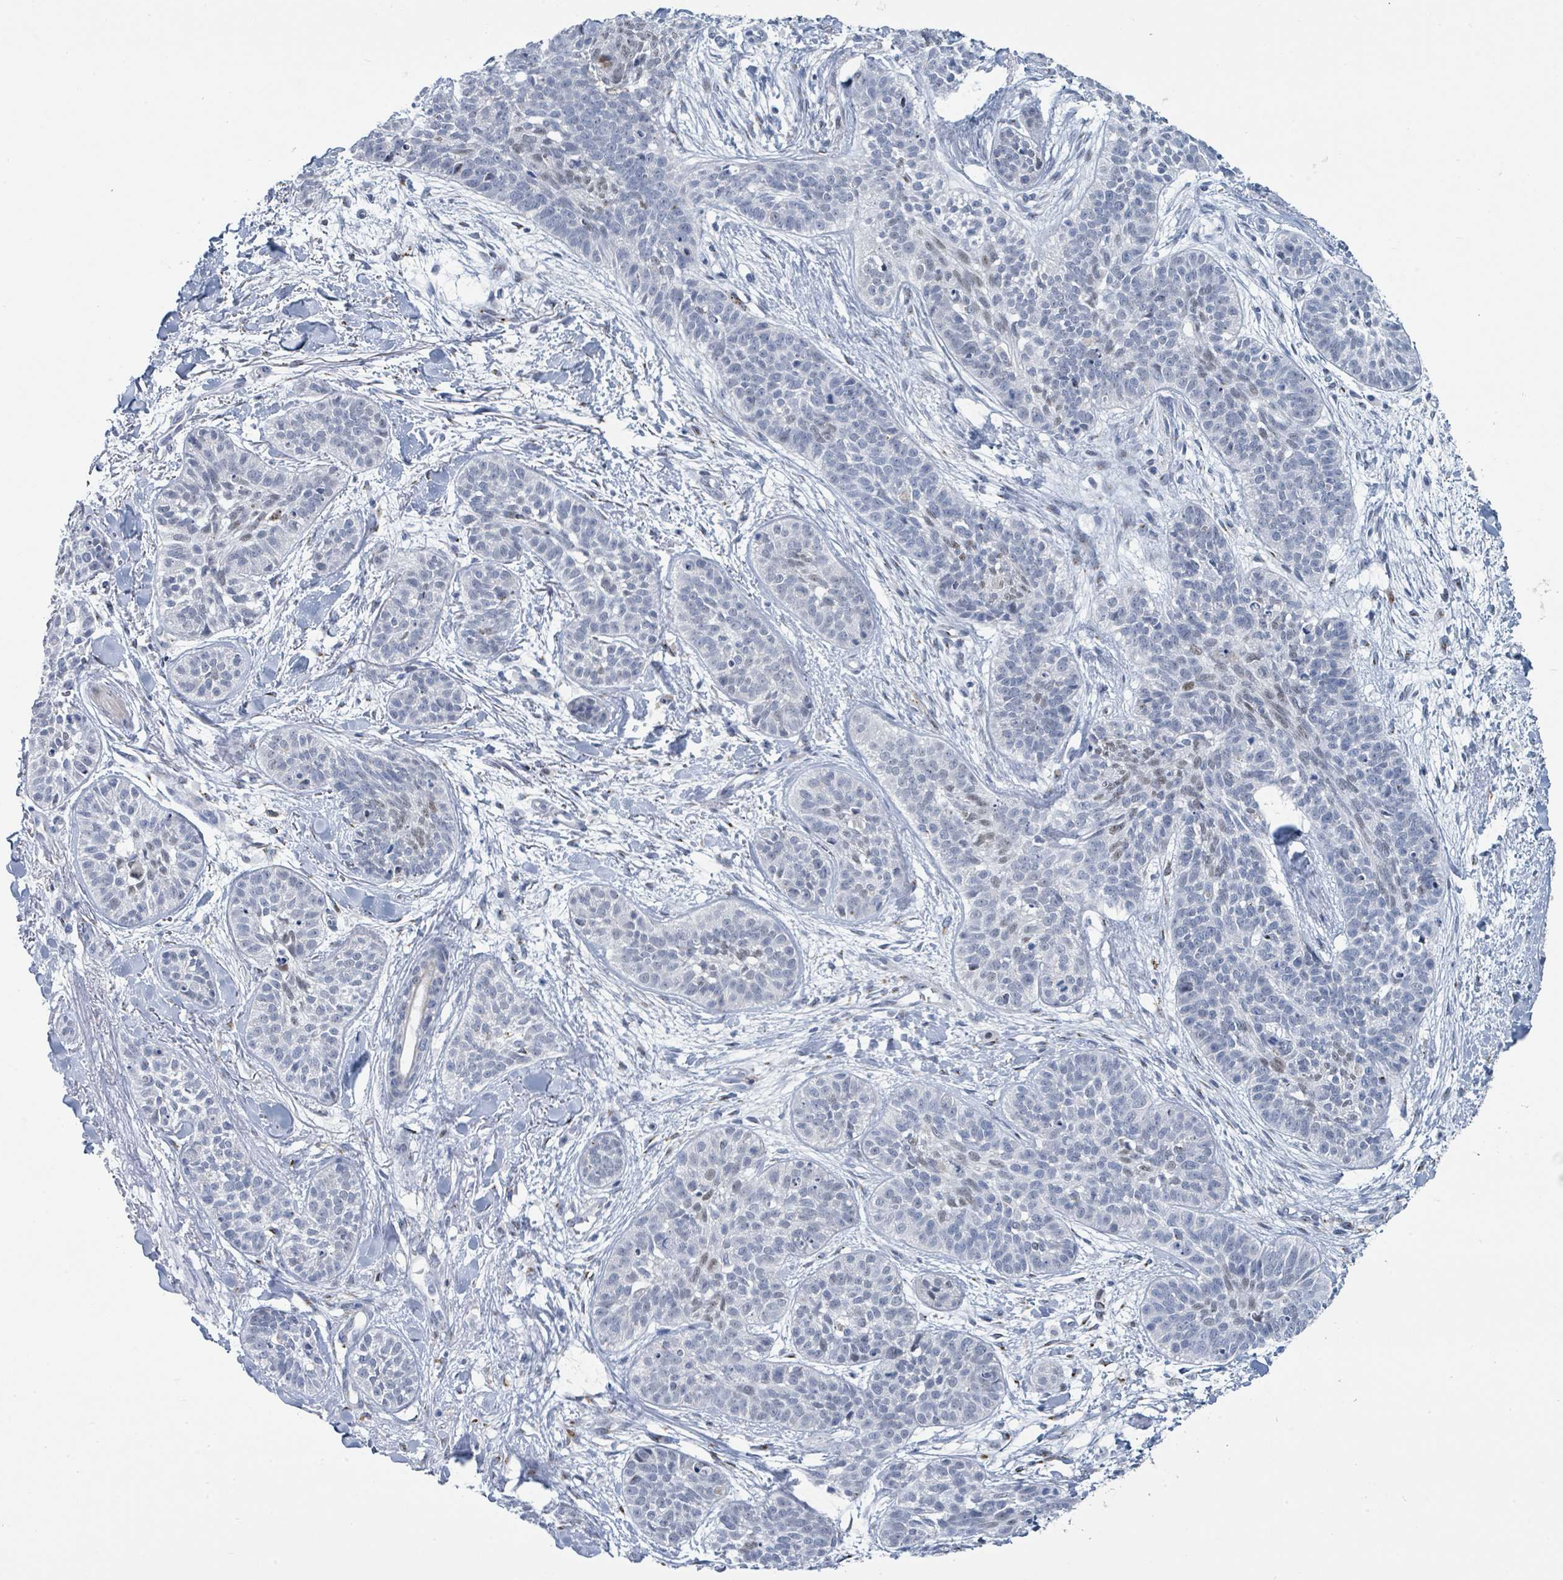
{"staining": {"intensity": "negative", "quantity": "none", "location": "none"}, "tissue": "skin cancer", "cell_type": "Tumor cells", "image_type": "cancer", "snomed": [{"axis": "morphology", "description": "Basal cell carcinoma"}, {"axis": "topography", "description": "Skin"}], "caption": "A photomicrograph of basal cell carcinoma (skin) stained for a protein exhibits no brown staining in tumor cells.", "gene": "DCAF5", "patient": {"sex": "male", "age": 52}}